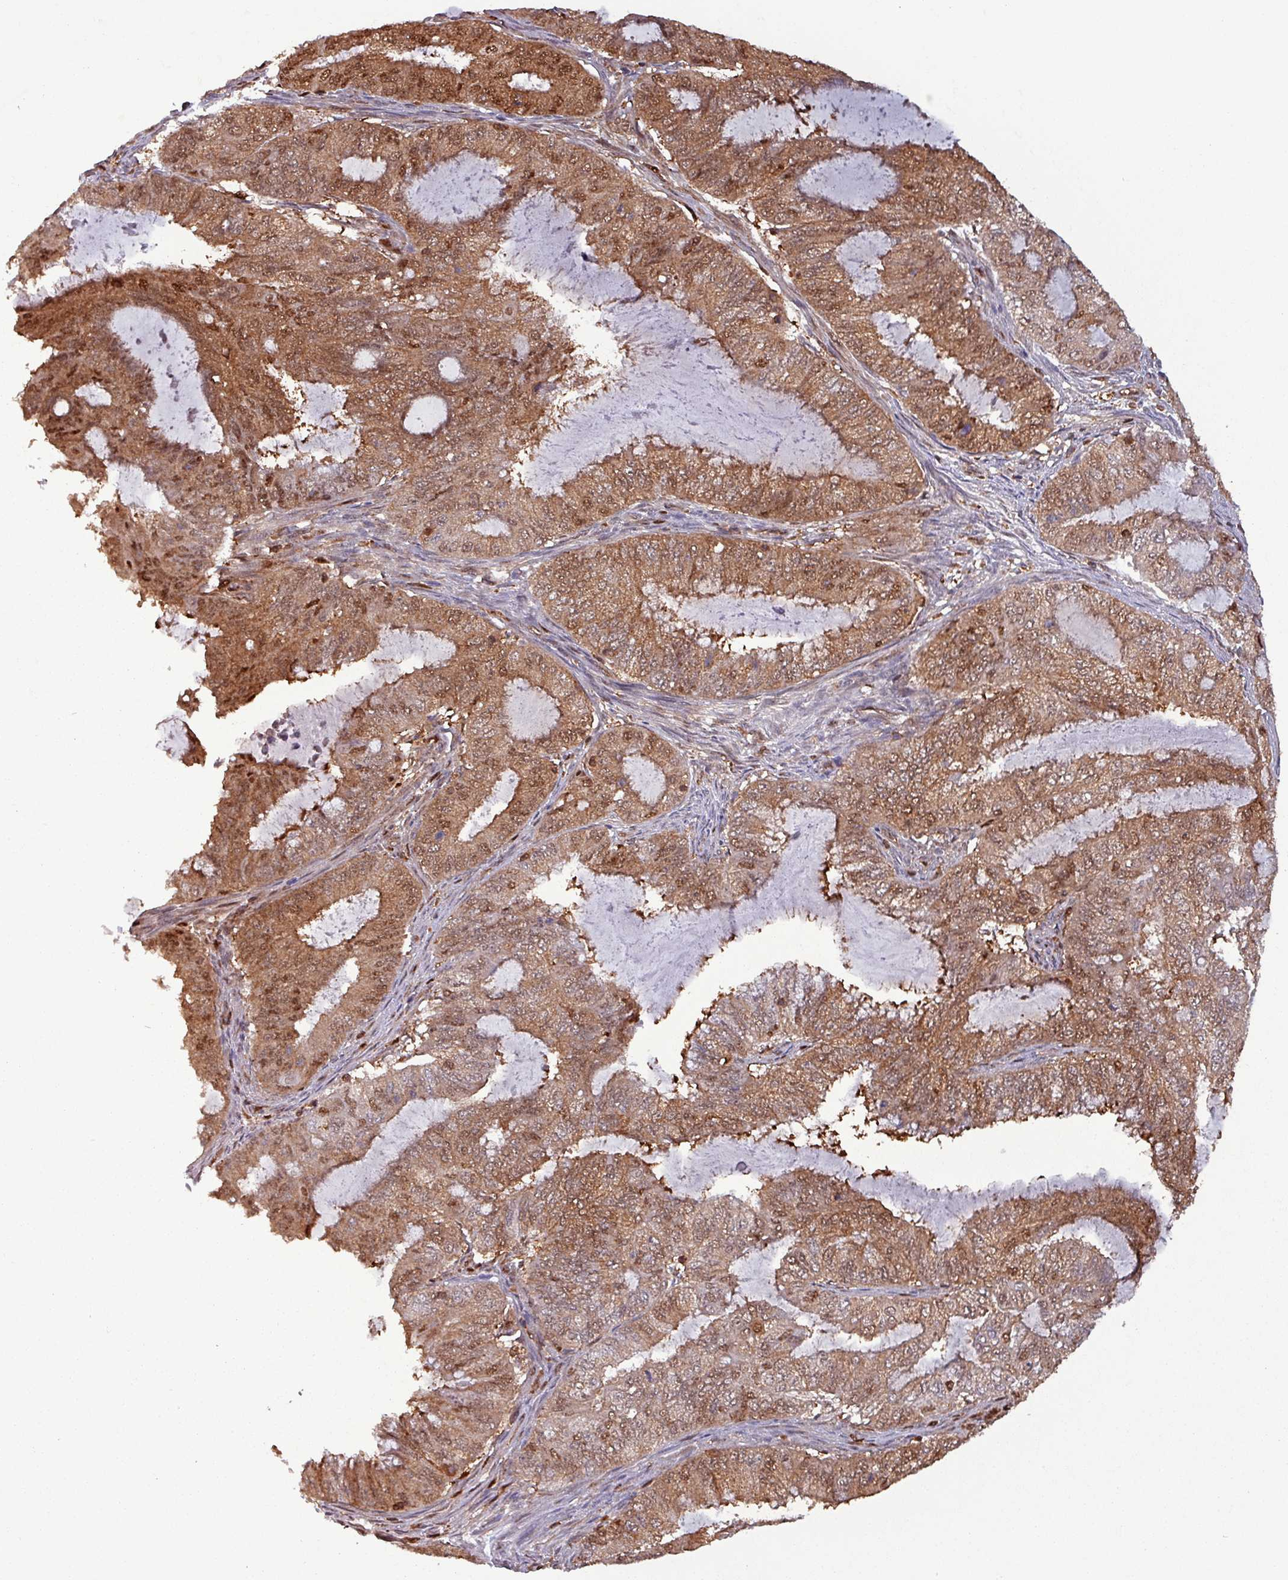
{"staining": {"intensity": "moderate", "quantity": ">75%", "location": "cytoplasmic/membranous,nuclear"}, "tissue": "endometrial cancer", "cell_type": "Tumor cells", "image_type": "cancer", "snomed": [{"axis": "morphology", "description": "Adenocarcinoma, NOS"}, {"axis": "topography", "description": "Endometrium"}], "caption": "Immunohistochemistry (IHC) image of human endometrial adenocarcinoma stained for a protein (brown), which exhibits medium levels of moderate cytoplasmic/membranous and nuclear expression in approximately >75% of tumor cells.", "gene": "PSMB8", "patient": {"sex": "female", "age": 51}}